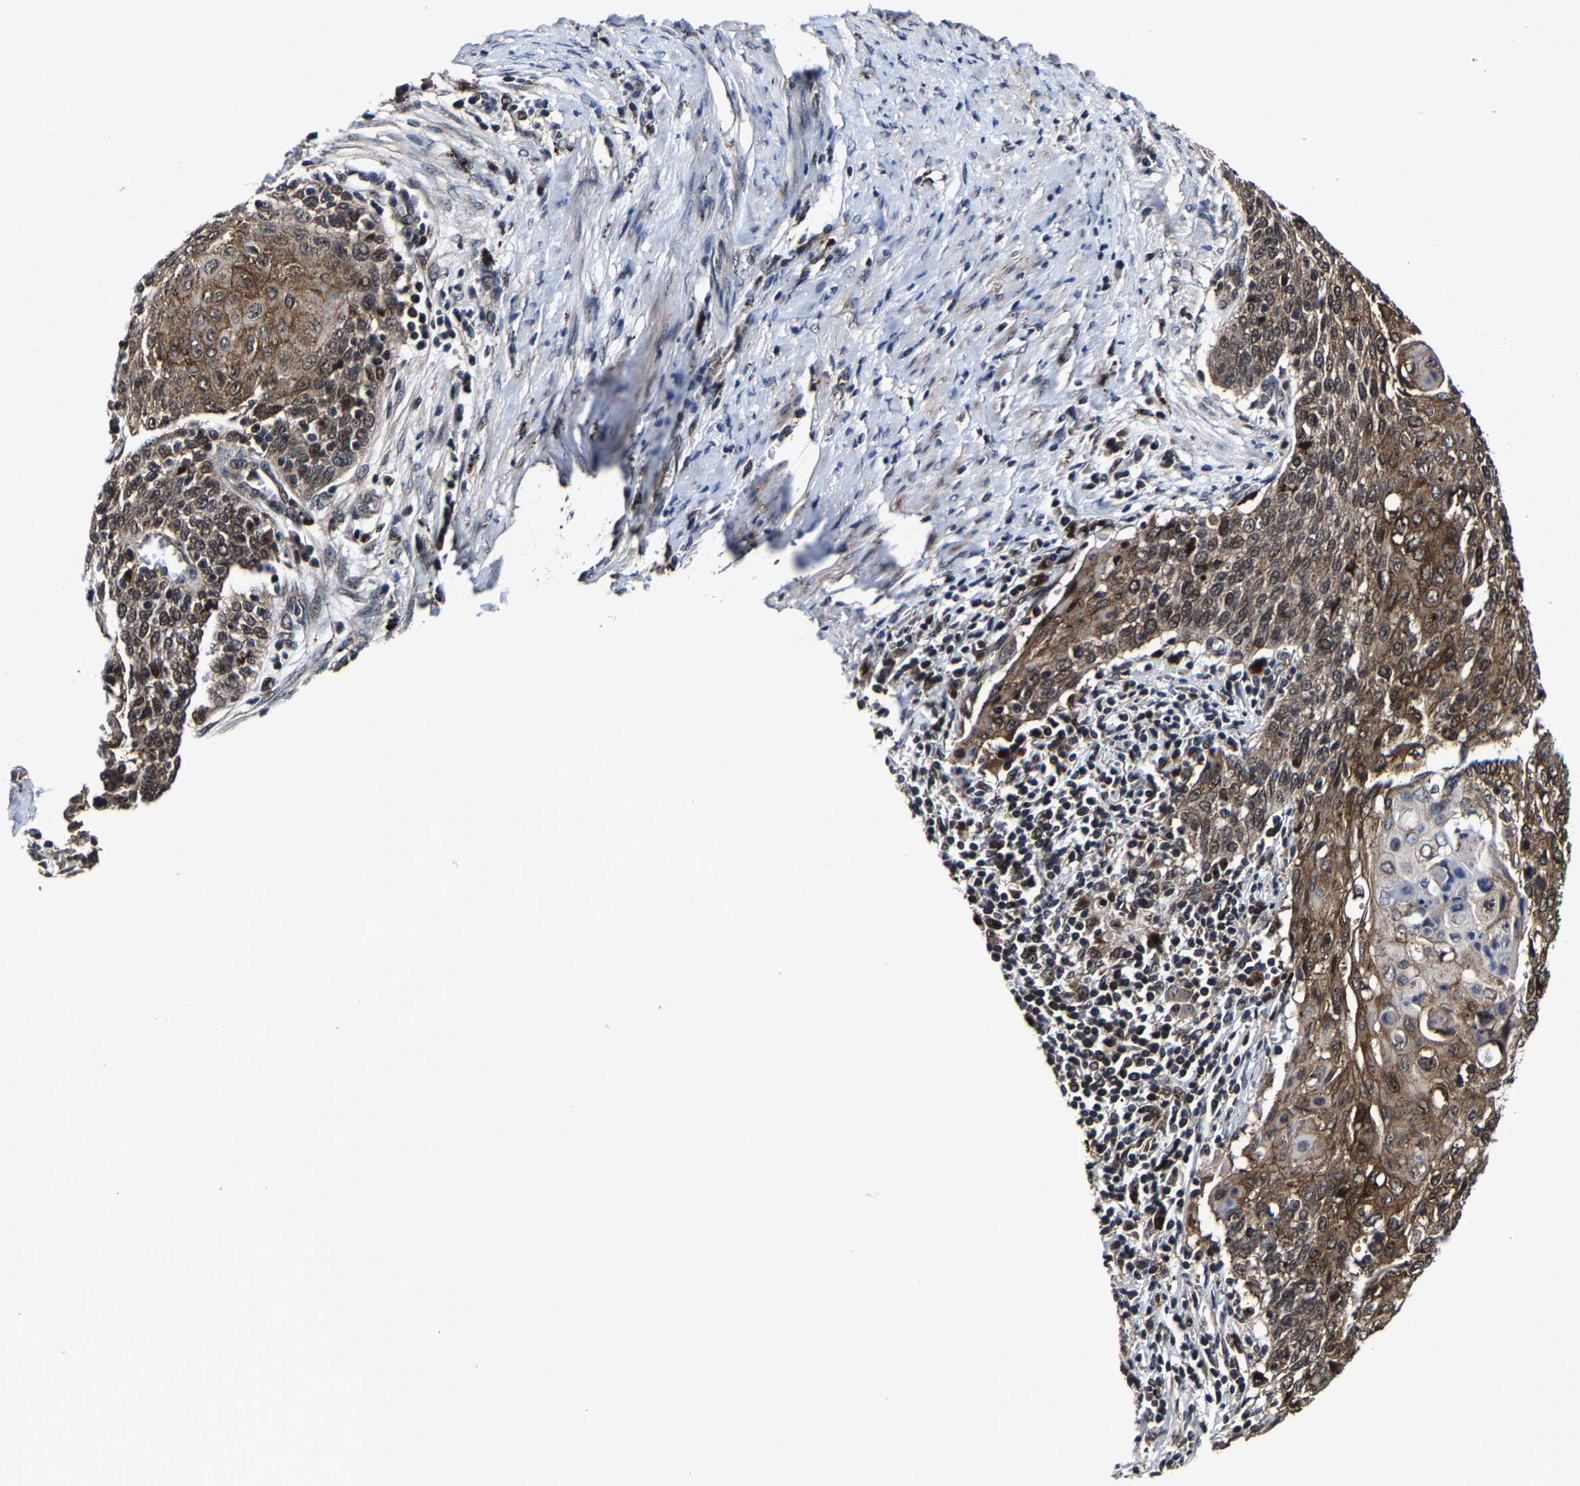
{"staining": {"intensity": "strong", "quantity": ">75%", "location": "cytoplasmic/membranous,nuclear"}, "tissue": "cervical cancer", "cell_type": "Tumor cells", "image_type": "cancer", "snomed": [{"axis": "morphology", "description": "Squamous cell carcinoma, NOS"}, {"axis": "topography", "description": "Cervix"}], "caption": "Cervical cancer tissue exhibits strong cytoplasmic/membranous and nuclear expression in approximately >75% of tumor cells, visualized by immunohistochemistry. The staining was performed using DAB, with brown indicating positive protein expression. Nuclei are stained blue with hematoxylin.", "gene": "ZCCHC7", "patient": {"sex": "female", "age": 39}}